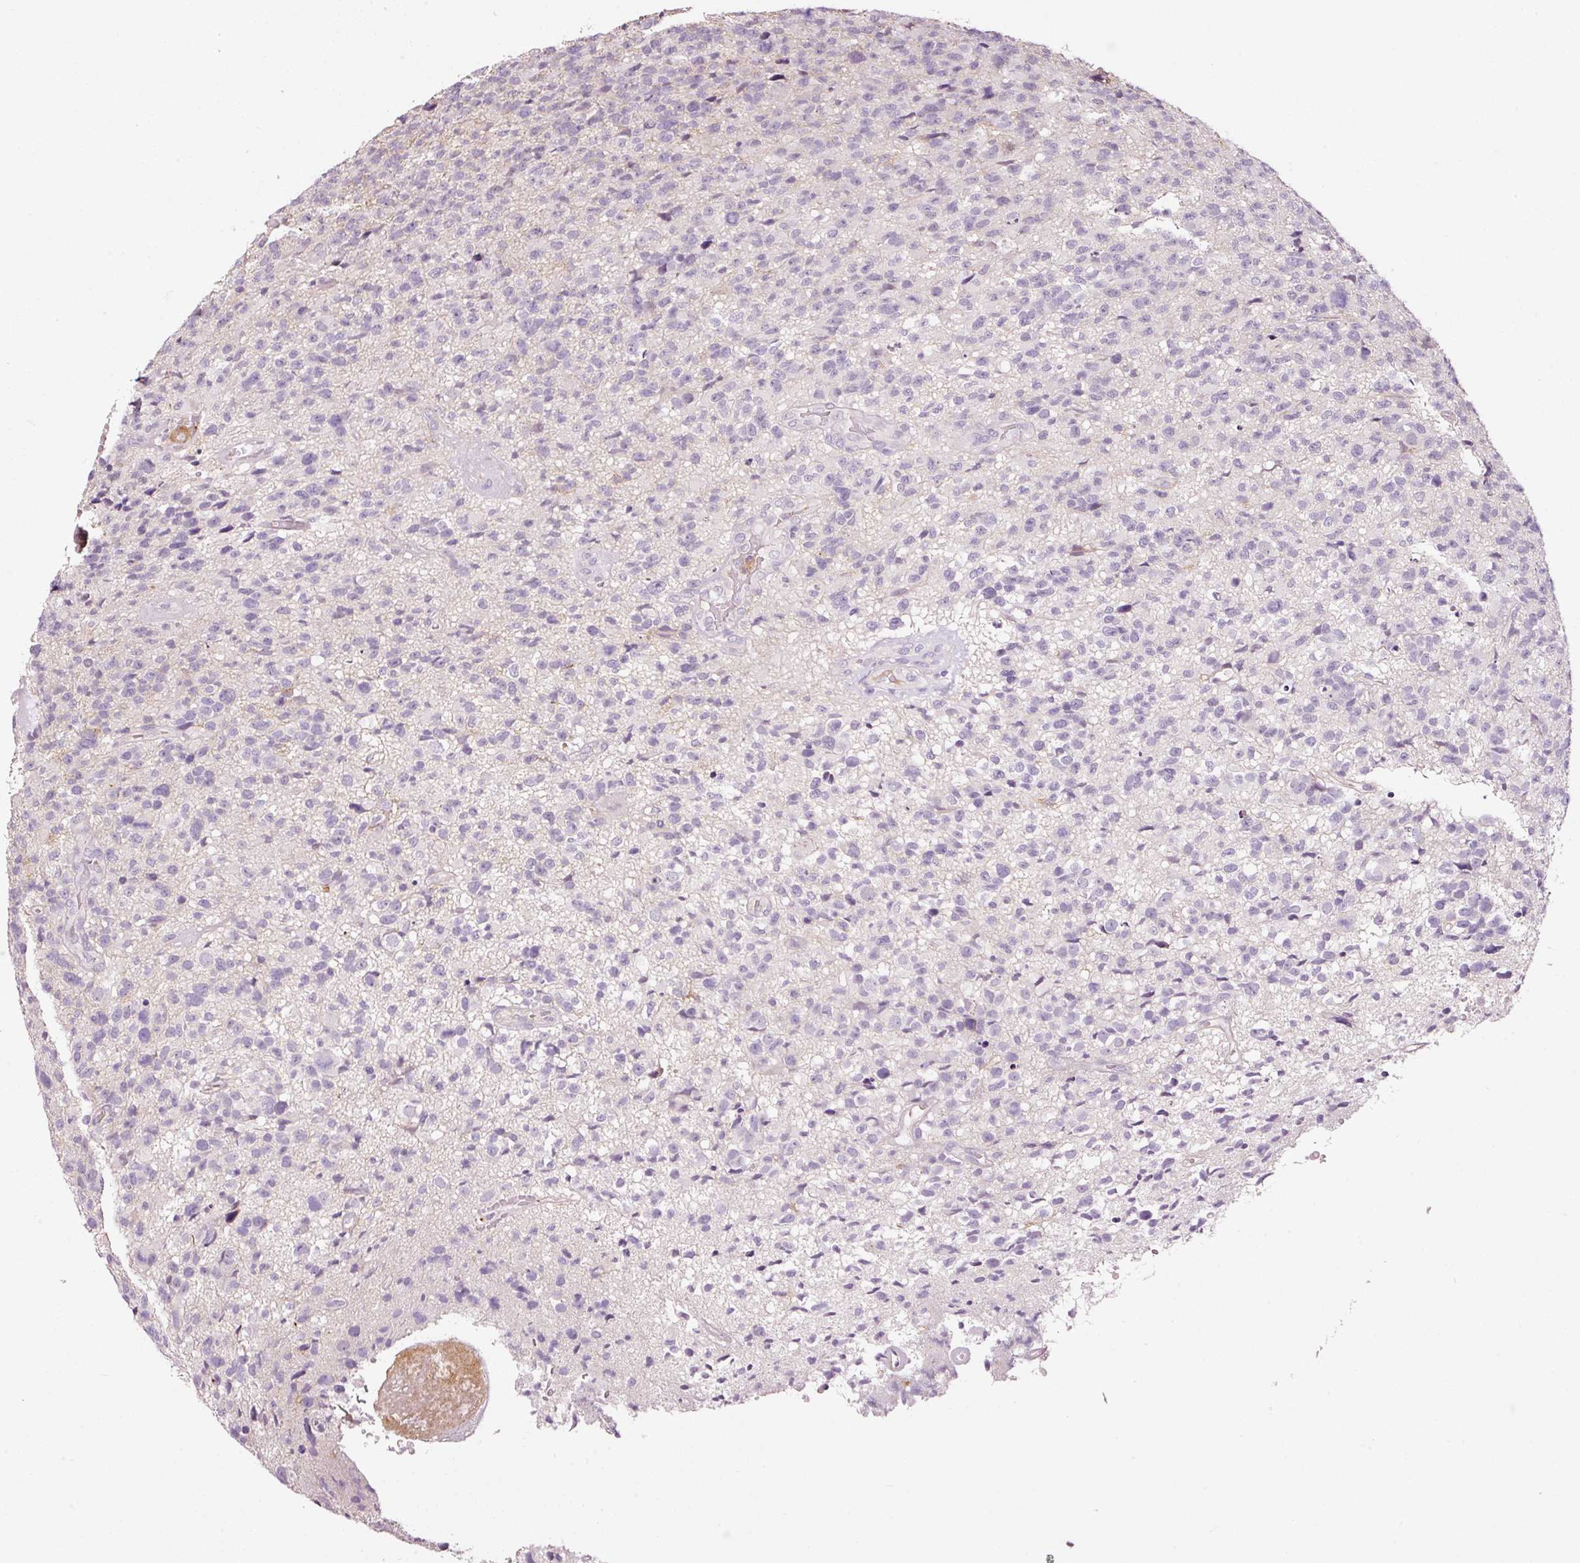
{"staining": {"intensity": "negative", "quantity": "none", "location": "none"}, "tissue": "glioma", "cell_type": "Tumor cells", "image_type": "cancer", "snomed": [{"axis": "morphology", "description": "Glioma, malignant, High grade"}, {"axis": "topography", "description": "Brain"}], "caption": "Immunohistochemical staining of human malignant glioma (high-grade) exhibits no significant positivity in tumor cells.", "gene": "ABCB4", "patient": {"sex": "male", "age": 76}}